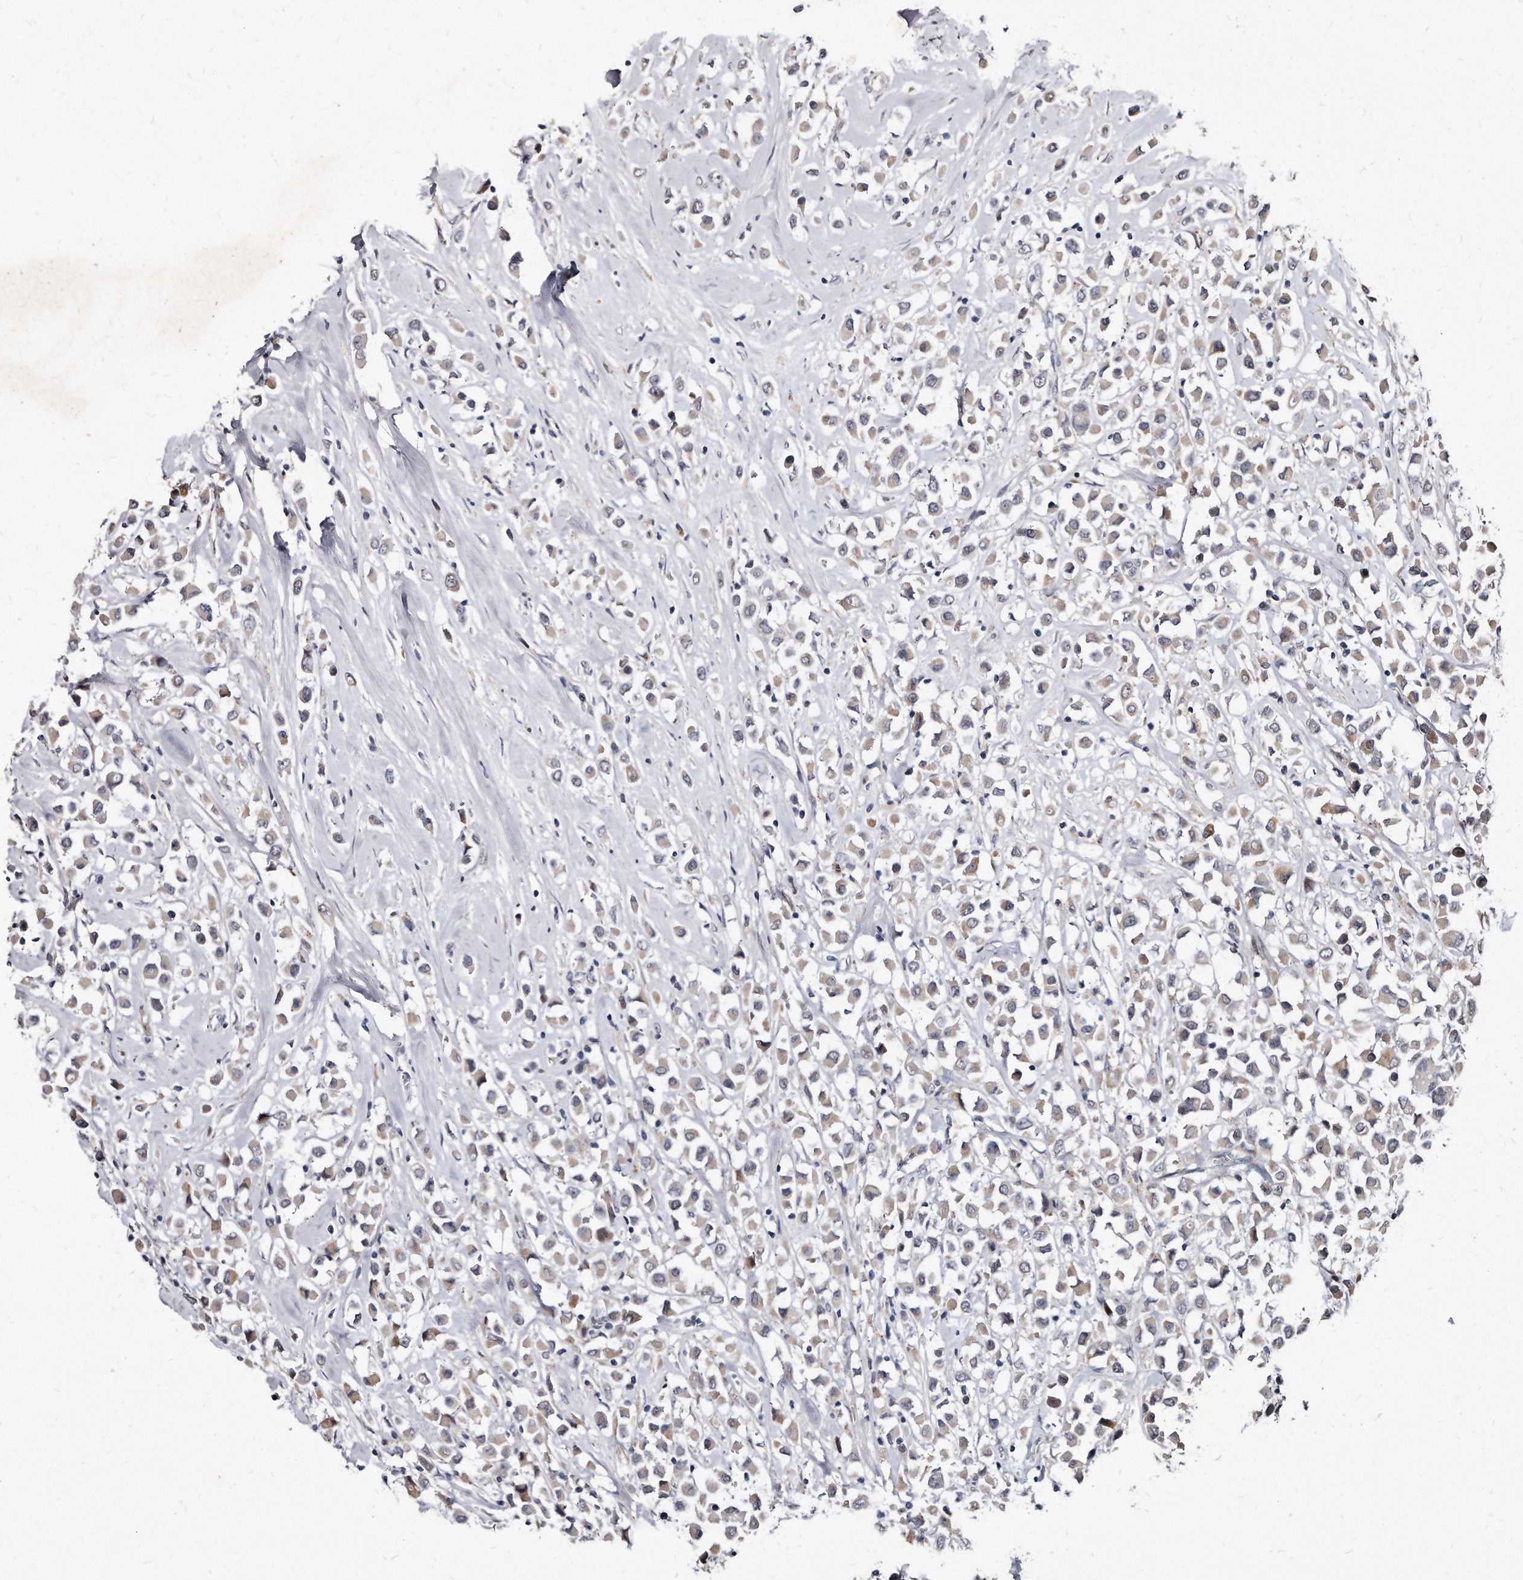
{"staining": {"intensity": "weak", "quantity": "25%-75%", "location": "cytoplasmic/membranous"}, "tissue": "breast cancer", "cell_type": "Tumor cells", "image_type": "cancer", "snomed": [{"axis": "morphology", "description": "Duct carcinoma"}, {"axis": "topography", "description": "Breast"}], "caption": "A brown stain labels weak cytoplasmic/membranous expression of a protein in breast cancer tumor cells. The protein is shown in brown color, while the nuclei are stained blue.", "gene": "KLHDC3", "patient": {"sex": "female", "age": 61}}